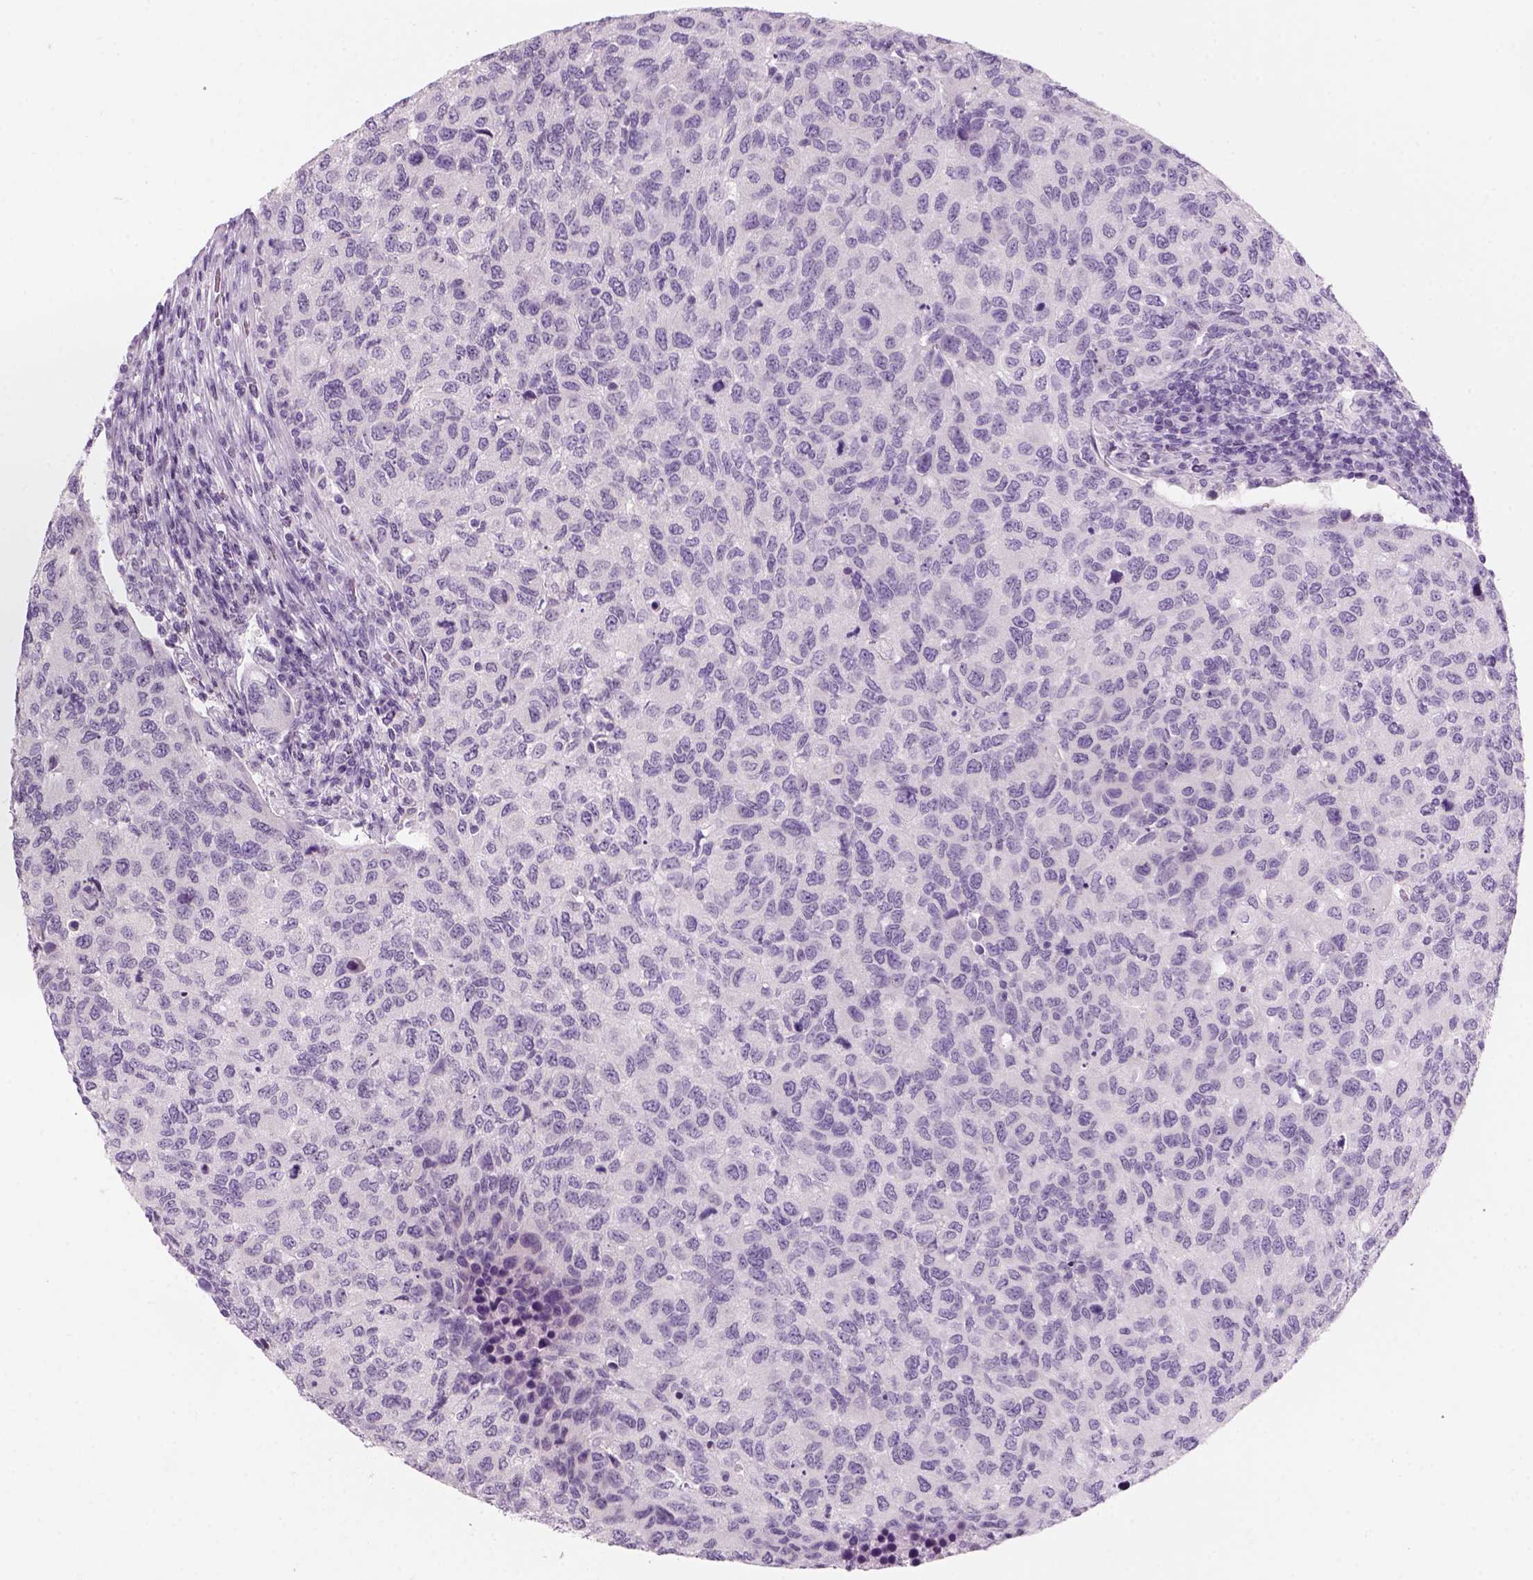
{"staining": {"intensity": "negative", "quantity": "none", "location": "none"}, "tissue": "urothelial cancer", "cell_type": "Tumor cells", "image_type": "cancer", "snomed": [{"axis": "morphology", "description": "Urothelial carcinoma, High grade"}, {"axis": "topography", "description": "Urinary bladder"}], "caption": "The micrograph exhibits no staining of tumor cells in urothelial cancer.", "gene": "KRTAP11-1", "patient": {"sex": "female", "age": 78}}